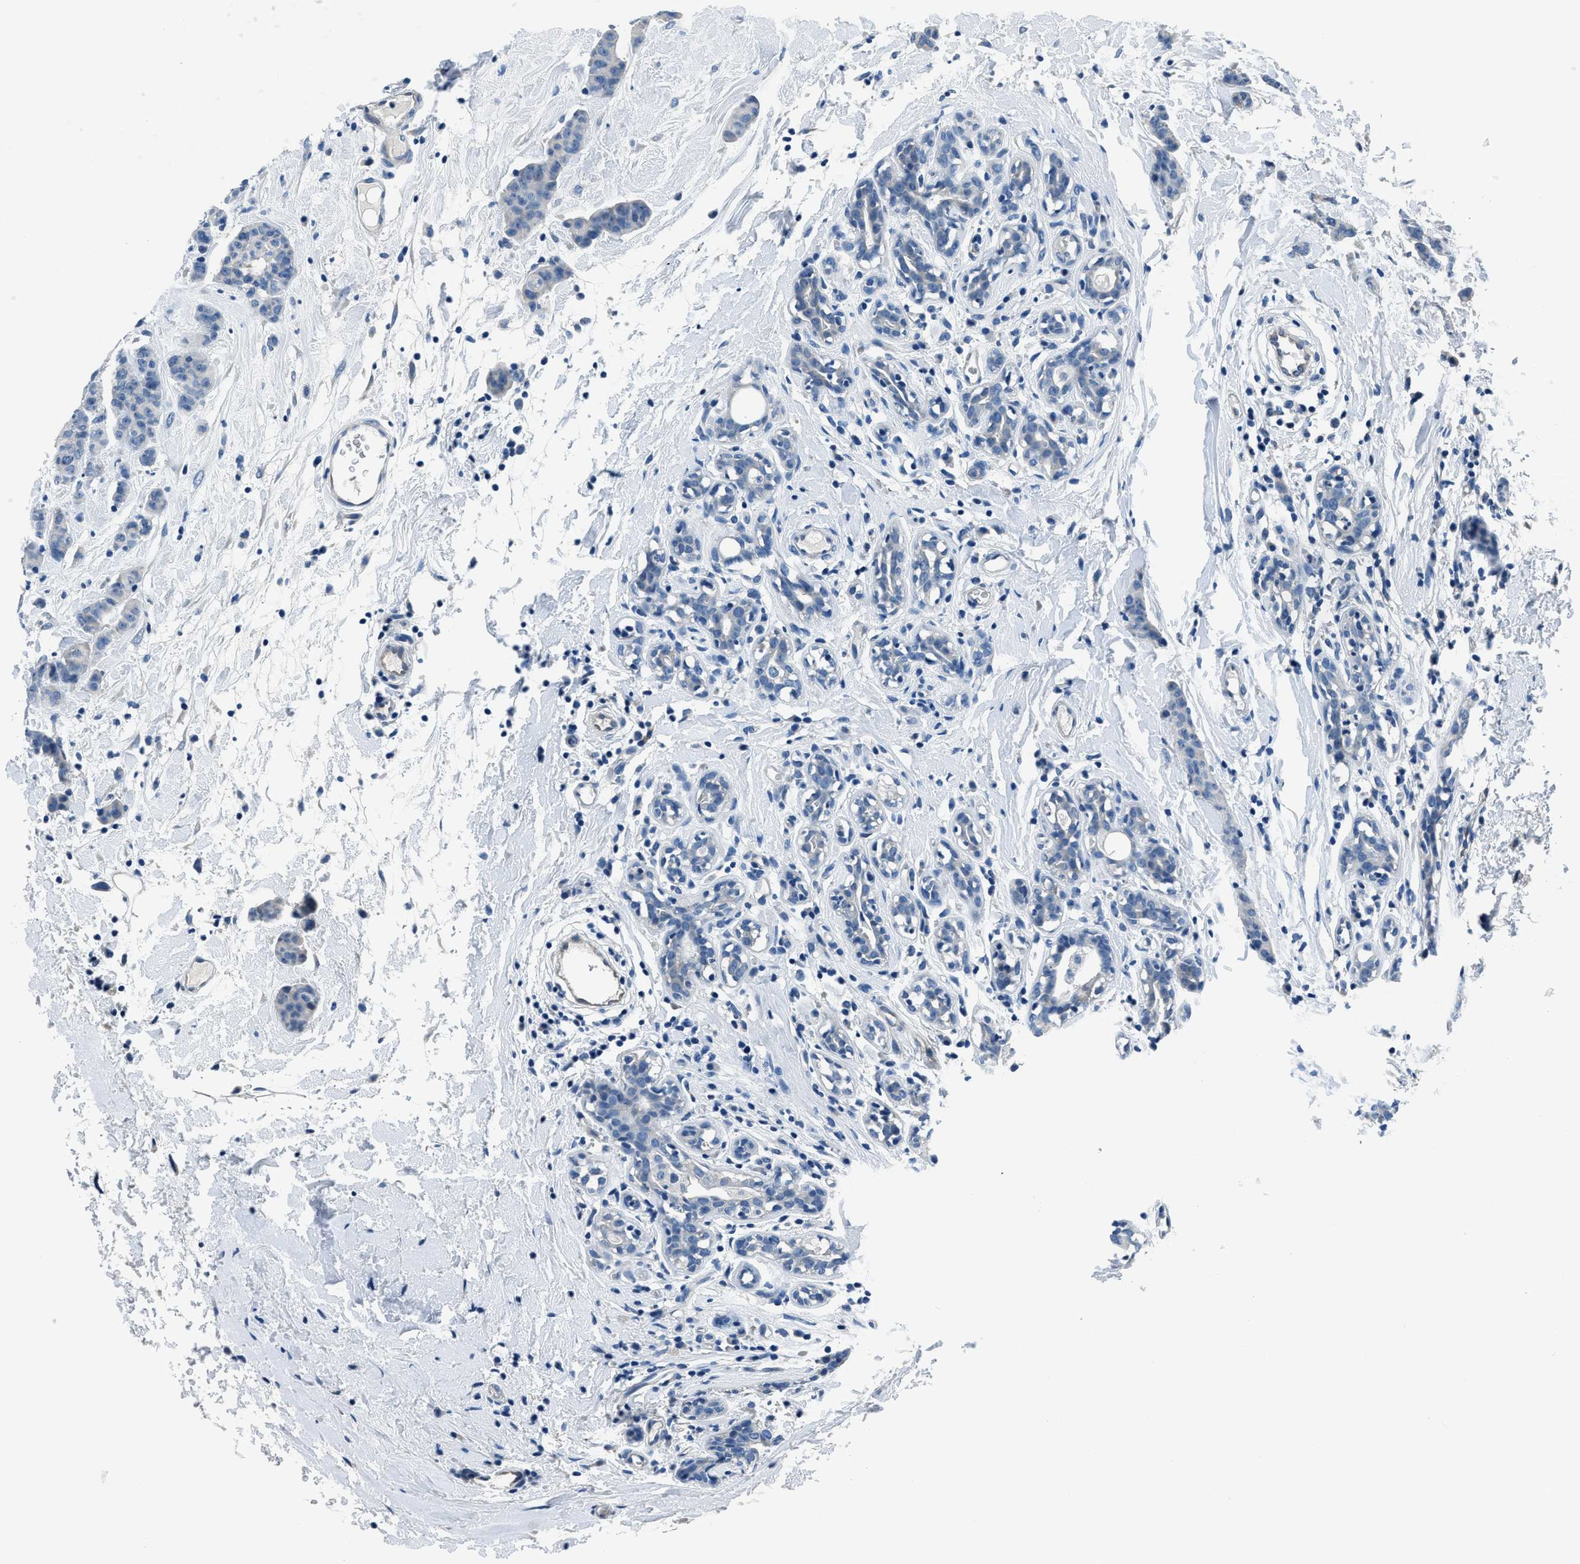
{"staining": {"intensity": "negative", "quantity": "none", "location": "none"}, "tissue": "breast cancer", "cell_type": "Tumor cells", "image_type": "cancer", "snomed": [{"axis": "morphology", "description": "Normal tissue, NOS"}, {"axis": "morphology", "description": "Duct carcinoma"}, {"axis": "topography", "description": "Breast"}], "caption": "Human breast intraductal carcinoma stained for a protein using immunohistochemistry reveals no expression in tumor cells.", "gene": "GJA3", "patient": {"sex": "female", "age": 40}}